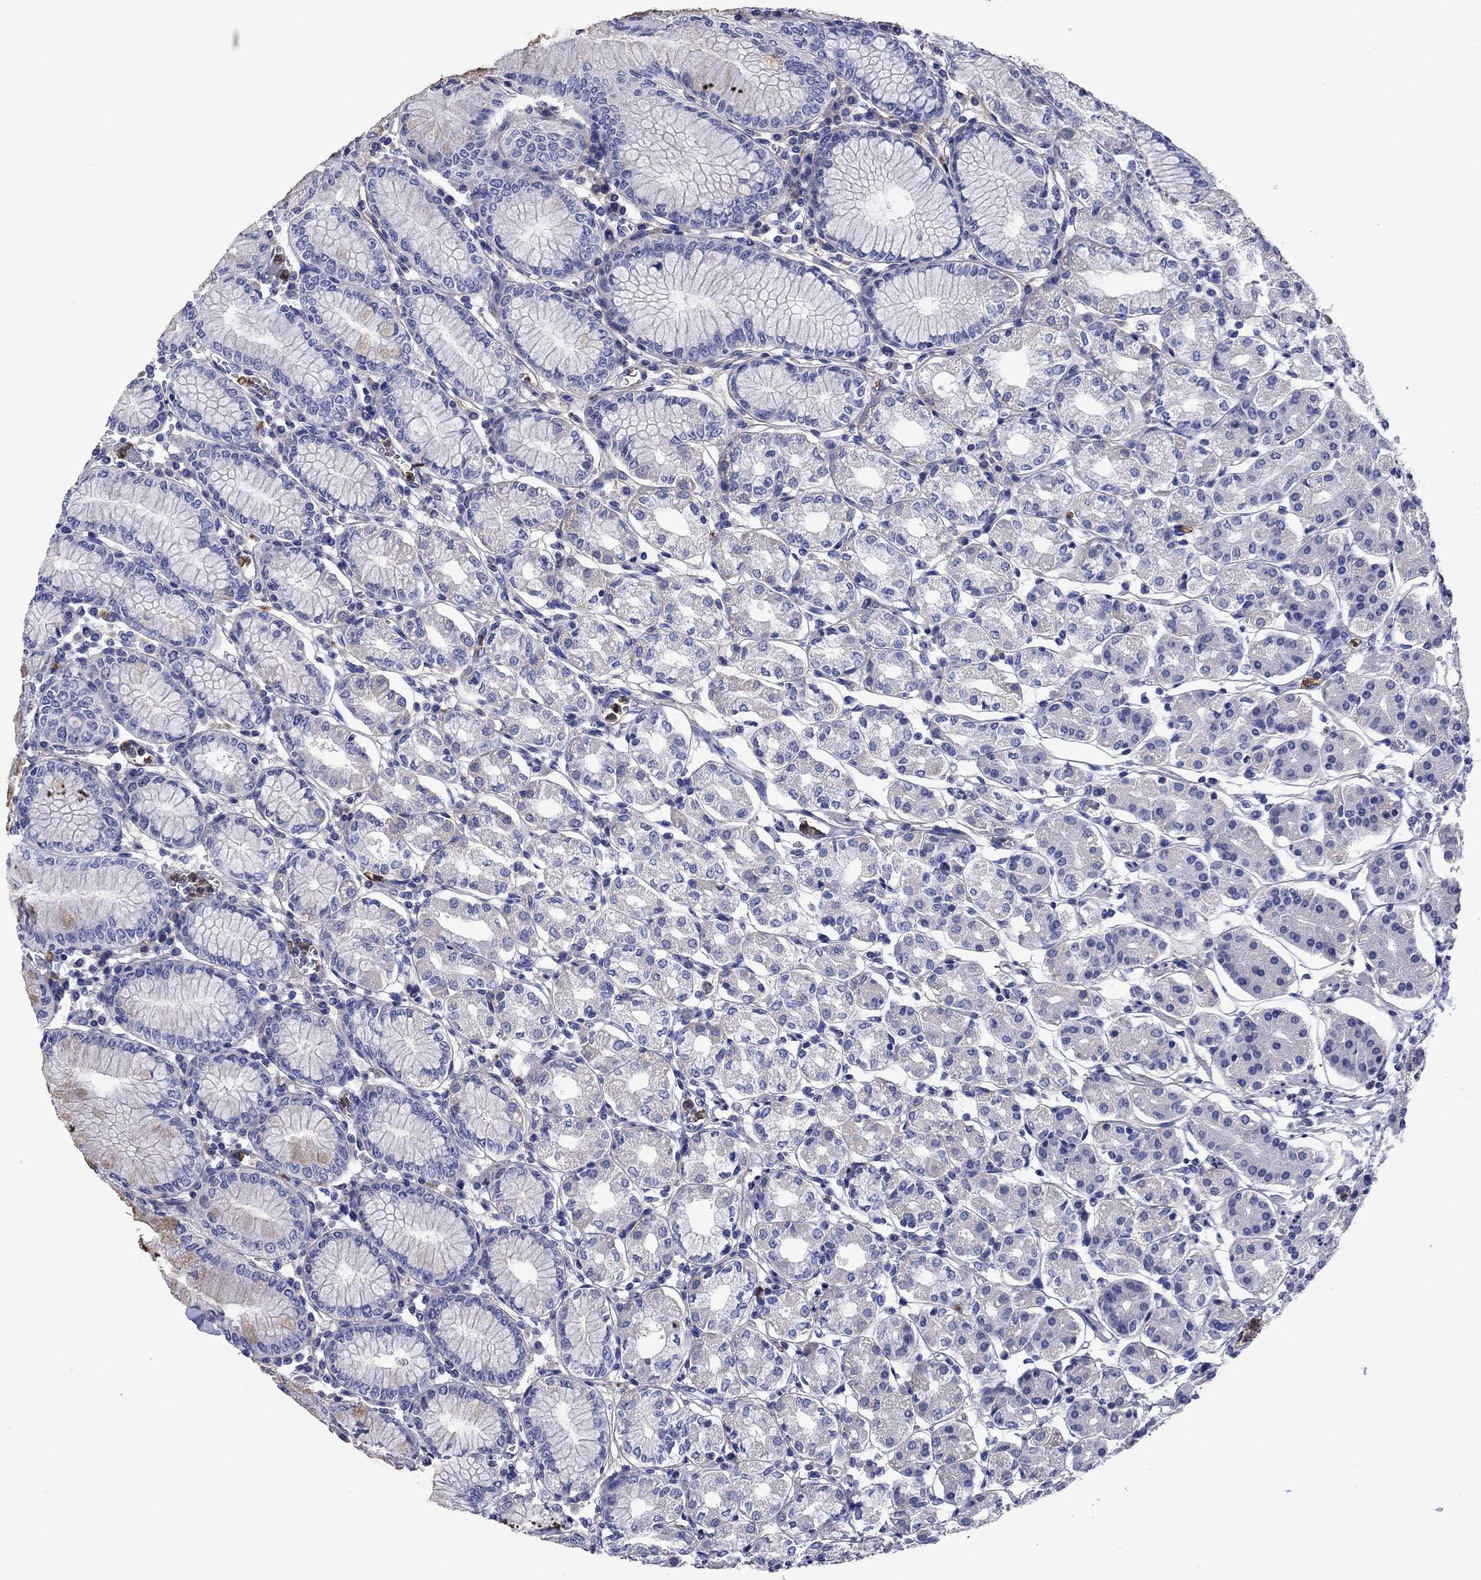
{"staining": {"intensity": "negative", "quantity": "none", "location": "none"}, "tissue": "stomach", "cell_type": "Glandular cells", "image_type": "normal", "snomed": [{"axis": "morphology", "description": "Normal tissue, NOS"}, {"axis": "topography", "description": "Skeletal muscle"}, {"axis": "topography", "description": "Stomach"}], "caption": "Image shows no protein expression in glandular cells of normal stomach.", "gene": "TFR2", "patient": {"sex": "female", "age": 57}}